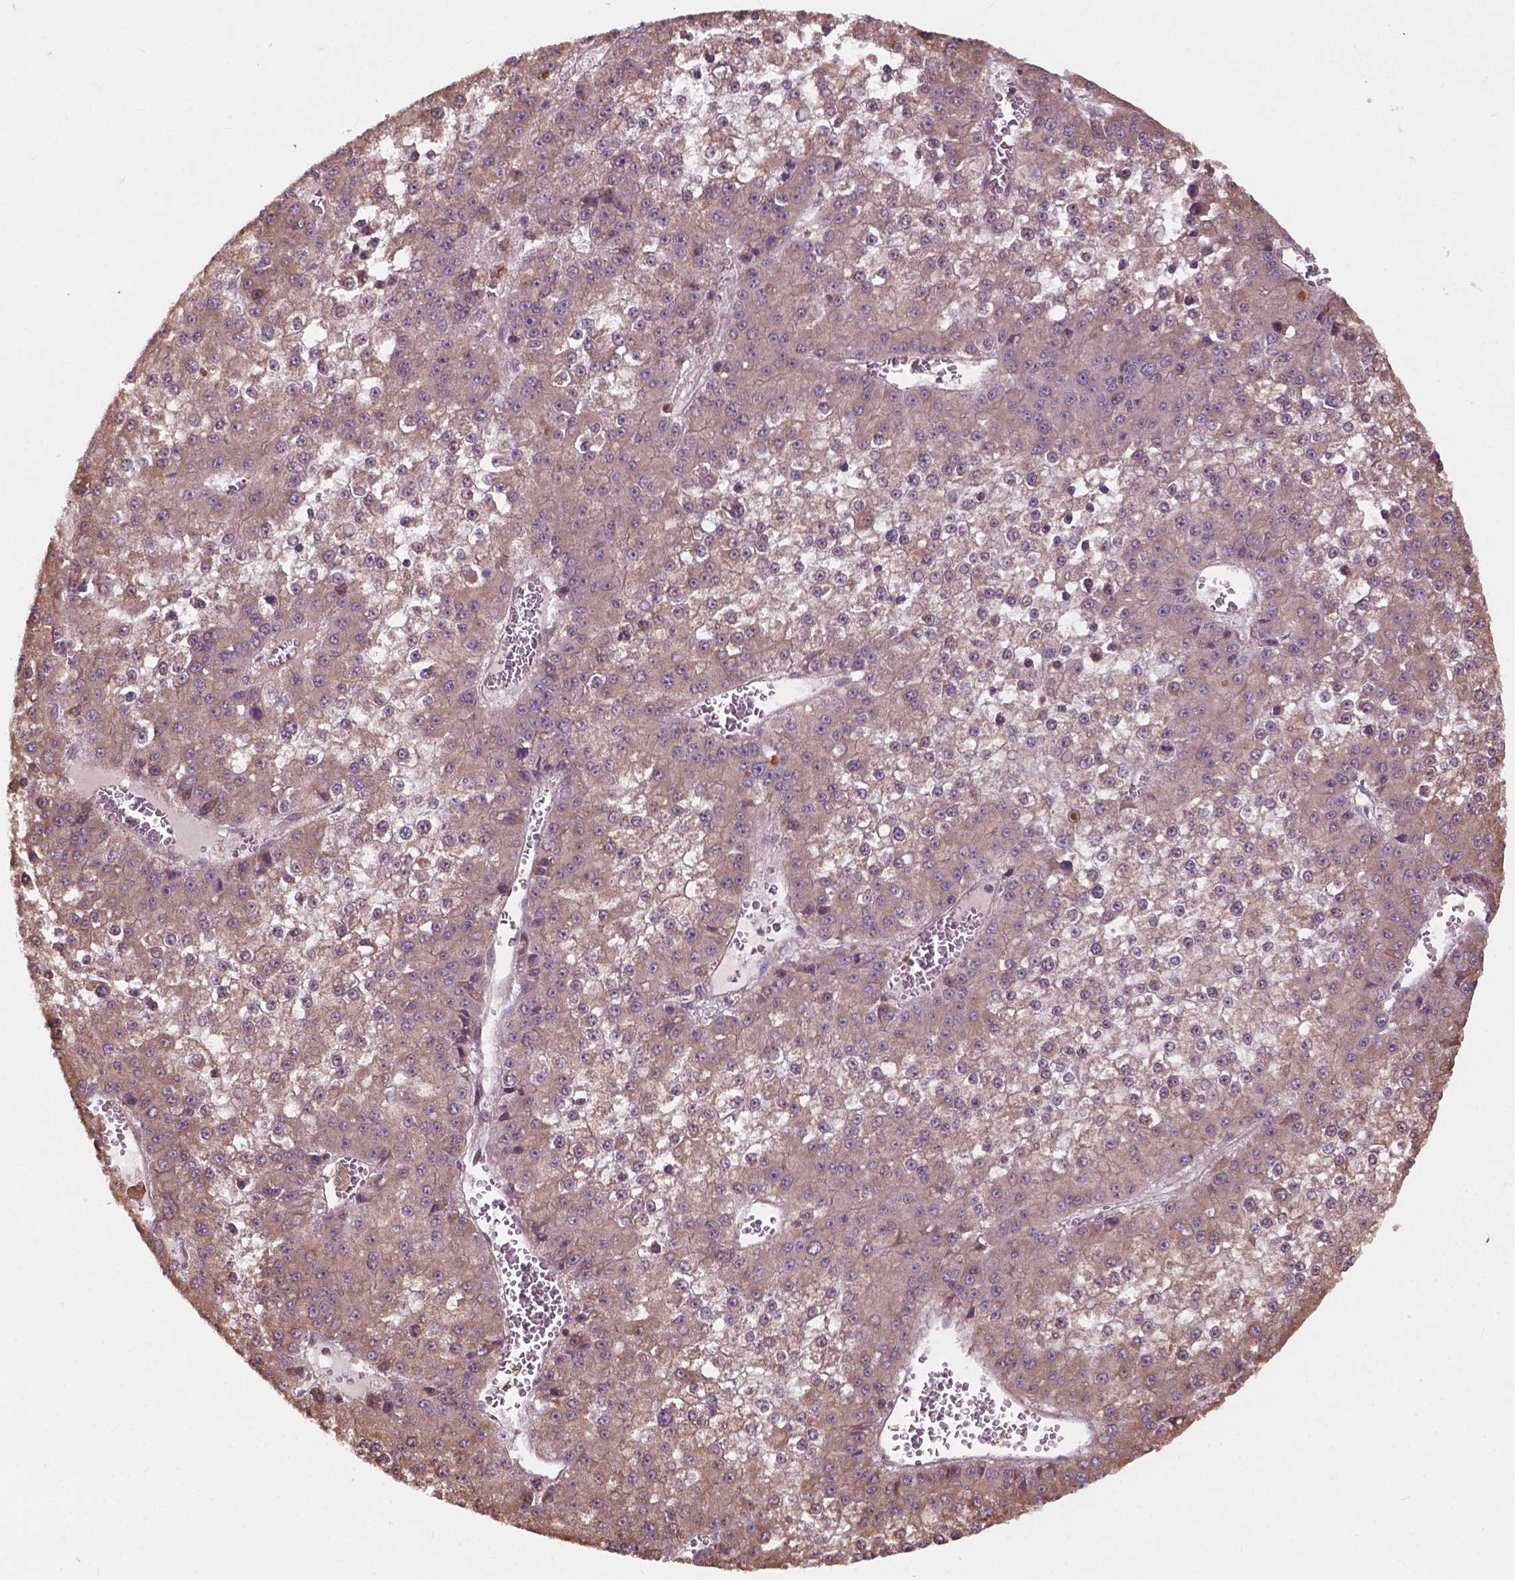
{"staining": {"intensity": "weak", "quantity": "25%-75%", "location": "cytoplasmic/membranous"}, "tissue": "liver cancer", "cell_type": "Tumor cells", "image_type": "cancer", "snomed": [{"axis": "morphology", "description": "Carcinoma, Hepatocellular, NOS"}, {"axis": "topography", "description": "Liver"}], "caption": "Immunohistochemical staining of liver cancer (hepatocellular carcinoma) demonstrates low levels of weak cytoplasmic/membranous protein staining in about 25%-75% of tumor cells.", "gene": "CDC42BPA", "patient": {"sex": "female", "age": 73}}